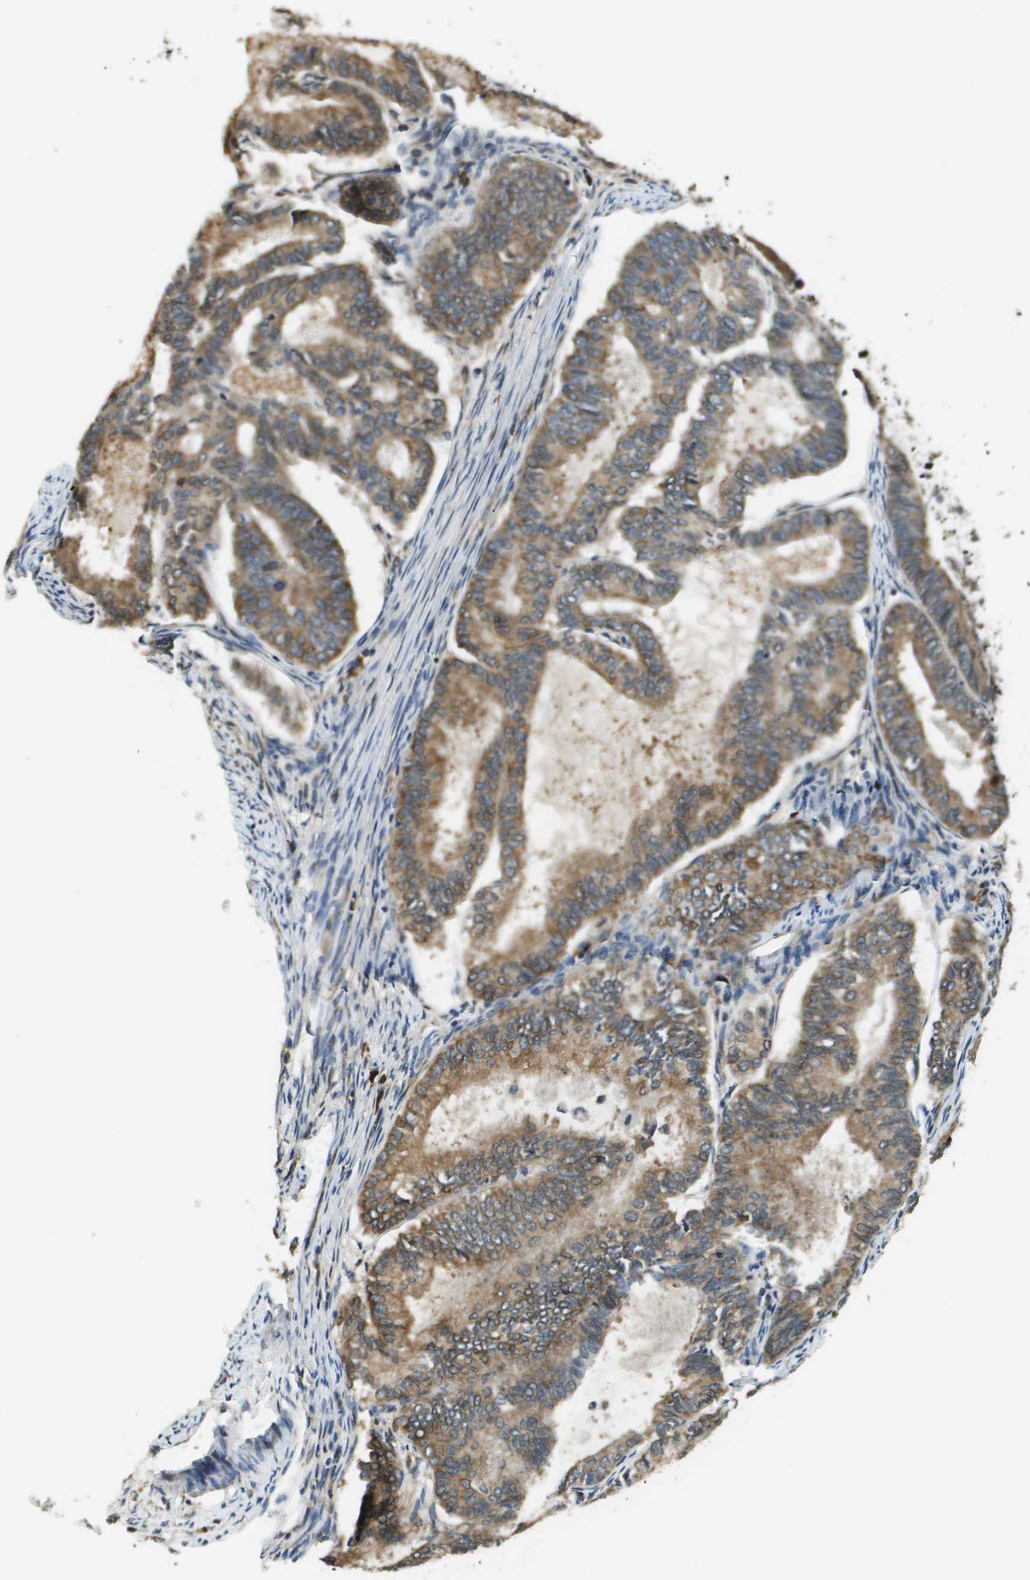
{"staining": {"intensity": "moderate", "quantity": ">75%", "location": "cytoplasmic/membranous"}, "tissue": "endometrial cancer", "cell_type": "Tumor cells", "image_type": "cancer", "snomed": [{"axis": "morphology", "description": "Adenocarcinoma, NOS"}, {"axis": "topography", "description": "Endometrium"}], "caption": "An immunohistochemistry micrograph of tumor tissue is shown. Protein staining in brown shows moderate cytoplasmic/membranous positivity in adenocarcinoma (endometrial) within tumor cells.", "gene": "SEC62", "patient": {"sex": "female", "age": 86}}